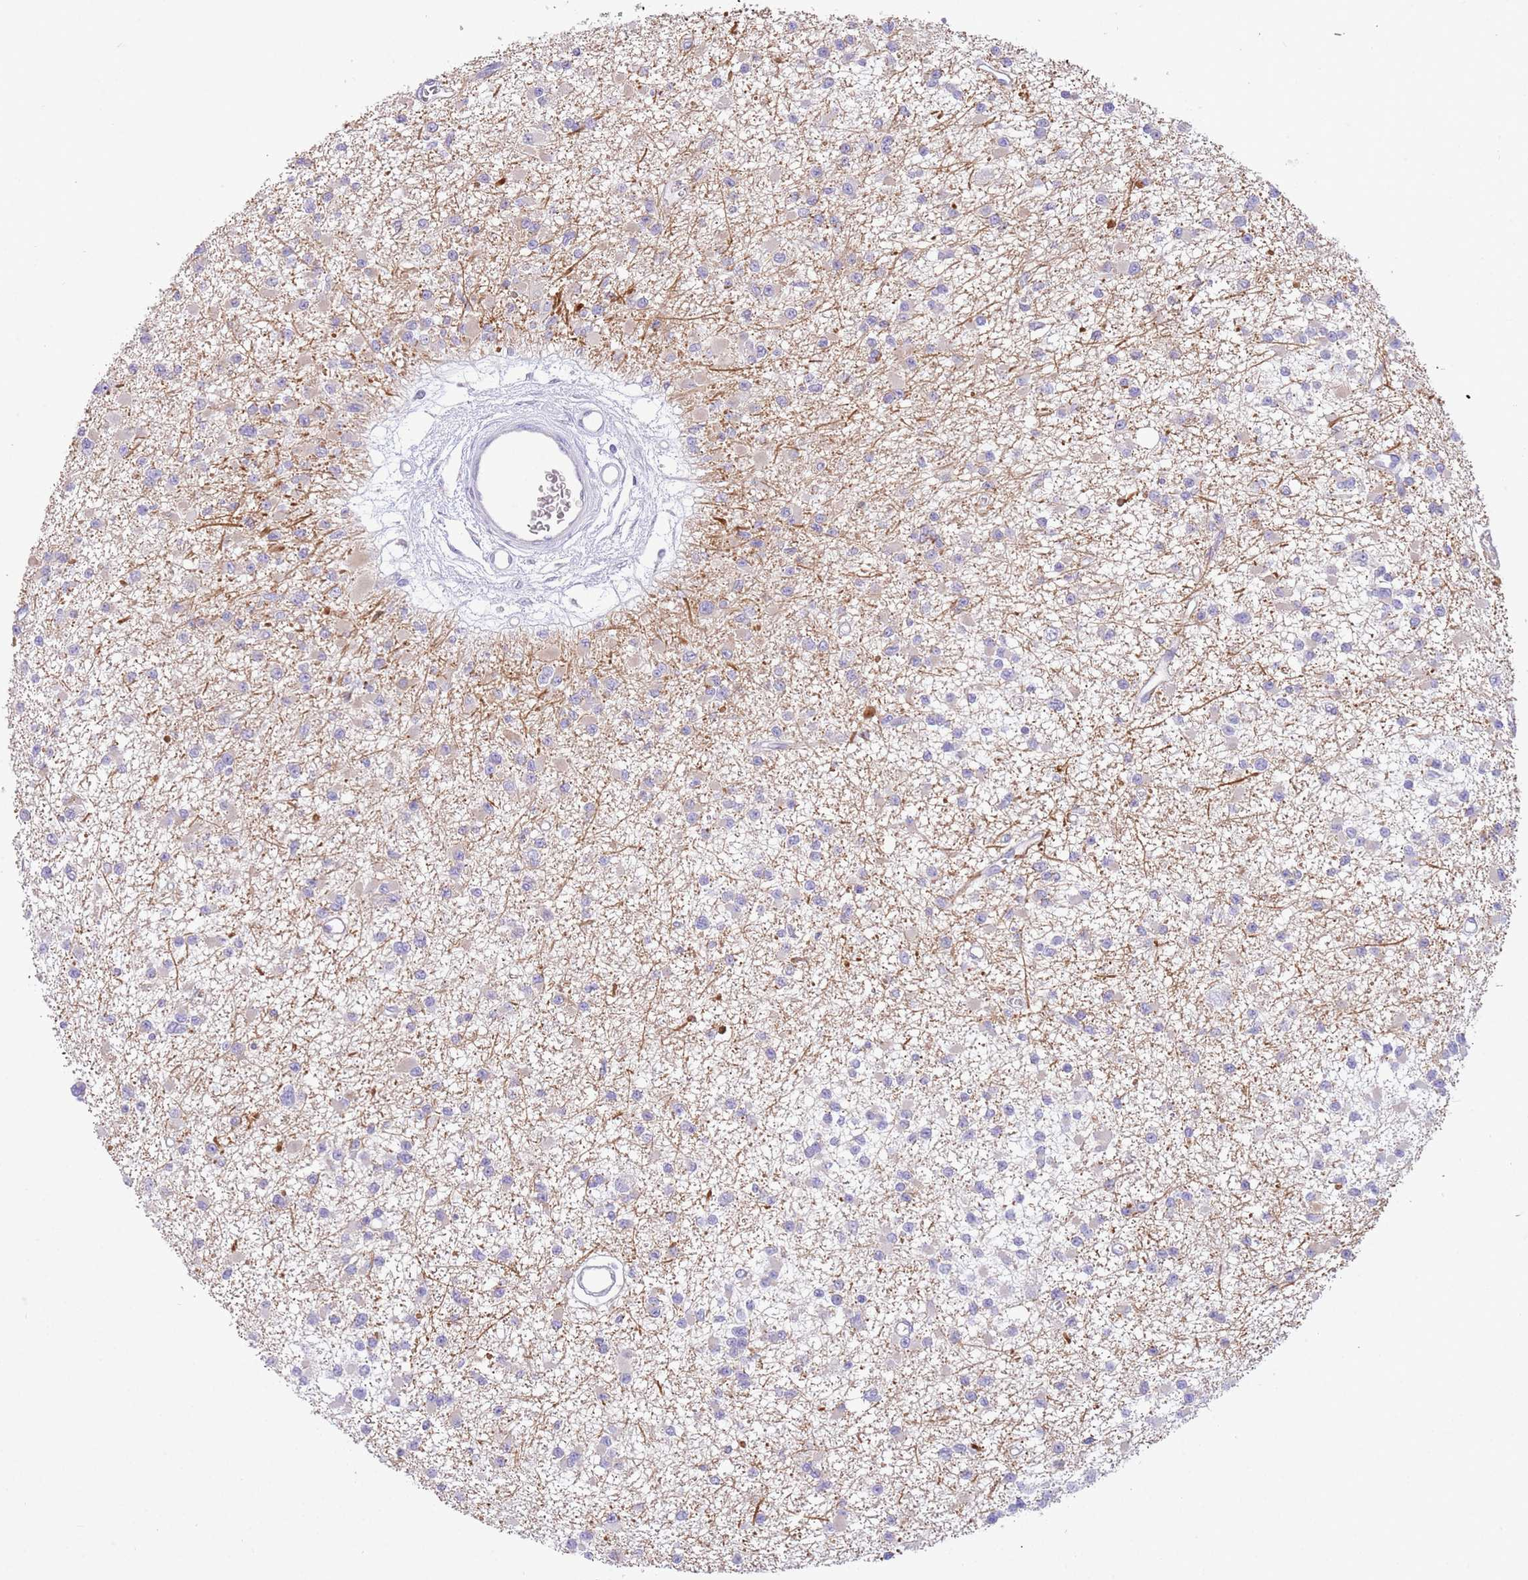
{"staining": {"intensity": "negative", "quantity": "none", "location": "none"}, "tissue": "glioma", "cell_type": "Tumor cells", "image_type": "cancer", "snomed": [{"axis": "morphology", "description": "Glioma, malignant, Low grade"}, {"axis": "topography", "description": "Brain"}], "caption": "IHC image of human malignant glioma (low-grade) stained for a protein (brown), which shows no positivity in tumor cells.", "gene": "SFTPA1", "patient": {"sex": "female", "age": 22}}